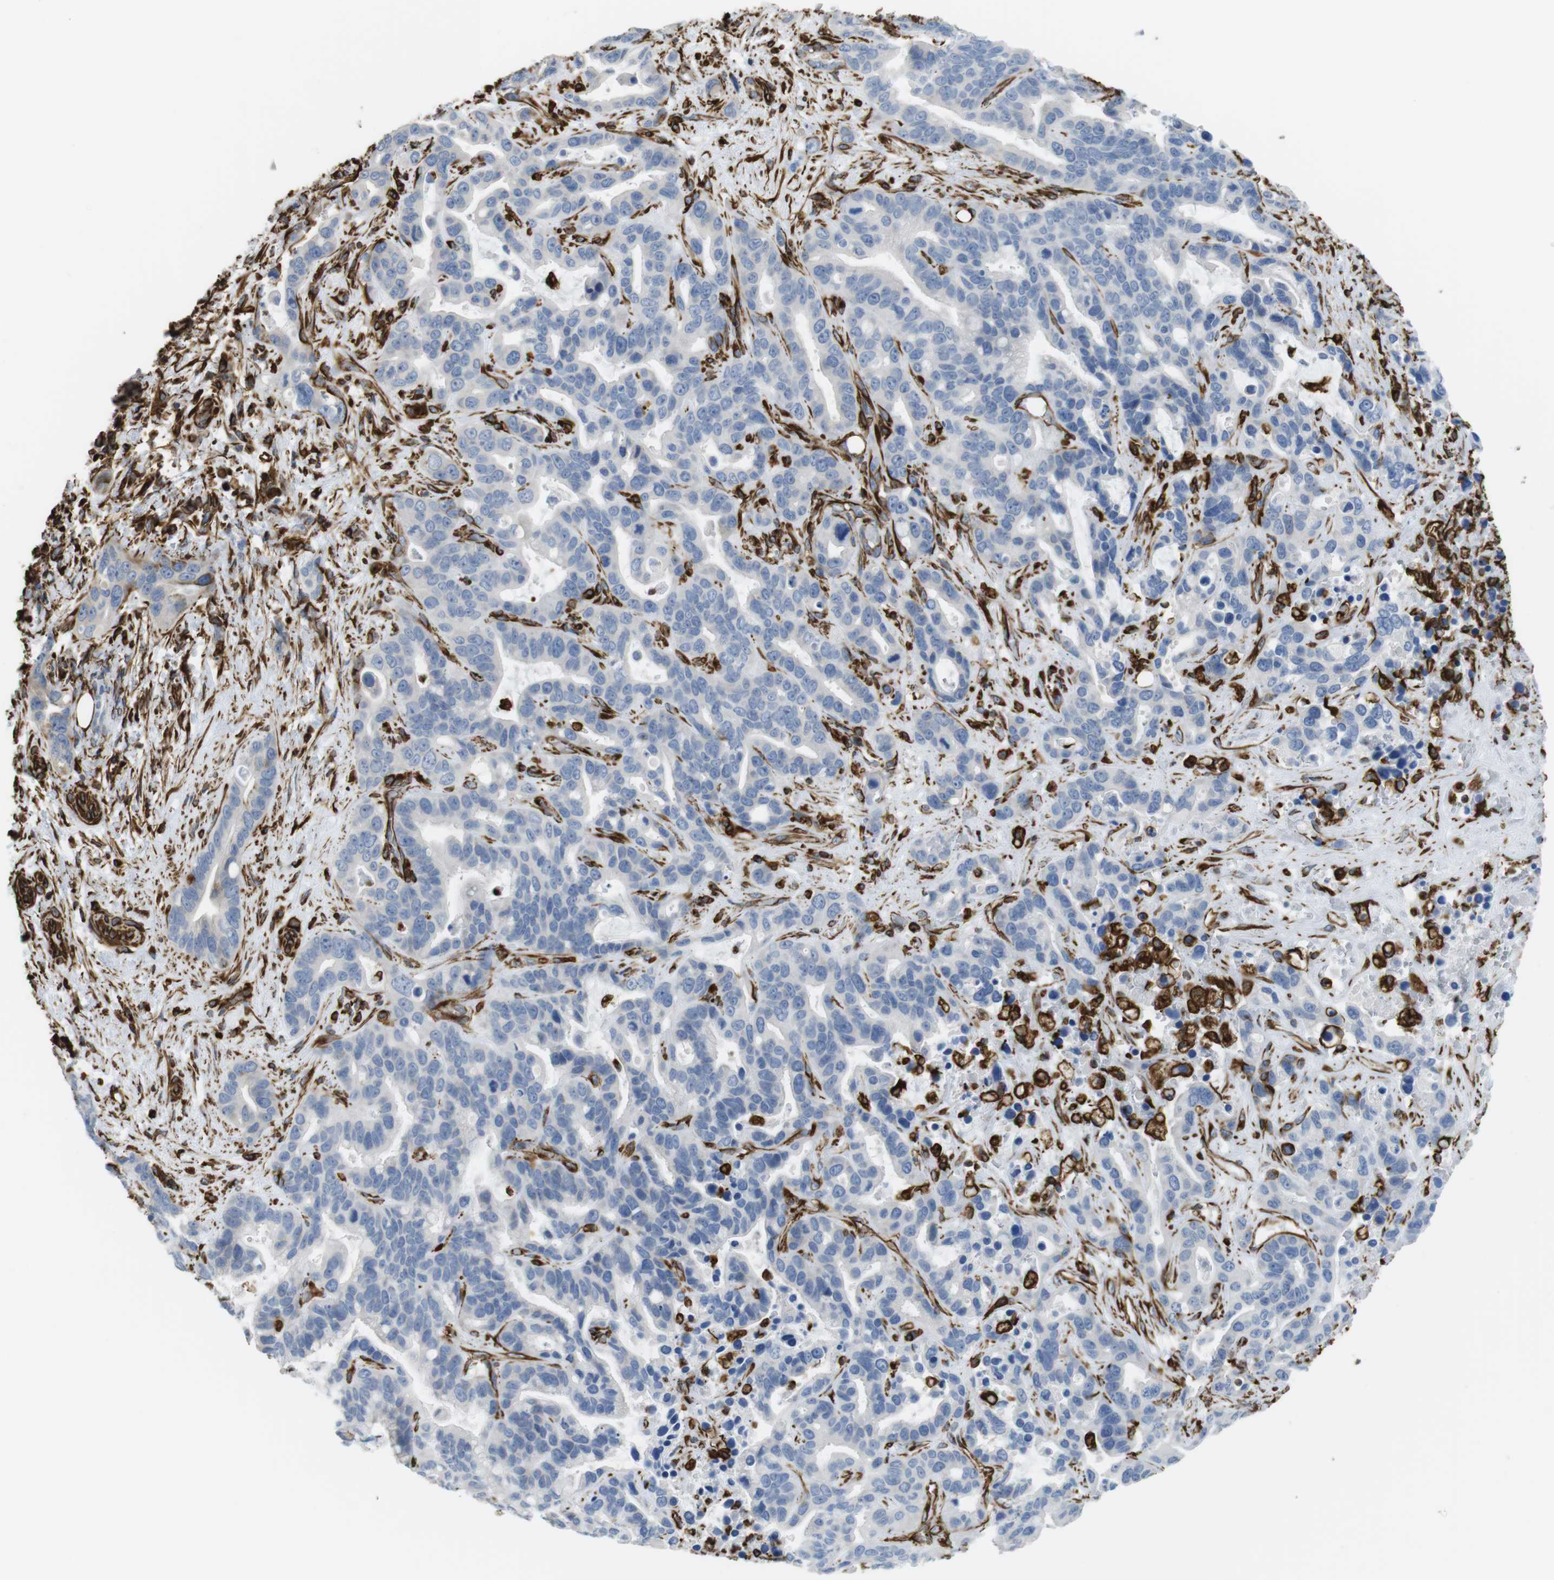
{"staining": {"intensity": "negative", "quantity": "none", "location": "none"}, "tissue": "liver cancer", "cell_type": "Tumor cells", "image_type": "cancer", "snomed": [{"axis": "morphology", "description": "Cholangiocarcinoma"}, {"axis": "topography", "description": "Liver"}], "caption": "High power microscopy histopathology image of an immunohistochemistry image of cholangiocarcinoma (liver), revealing no significant positivity in tumor cells.", "gene": "RALGPS1", "patient": {"sex": "female", "age": 65}}